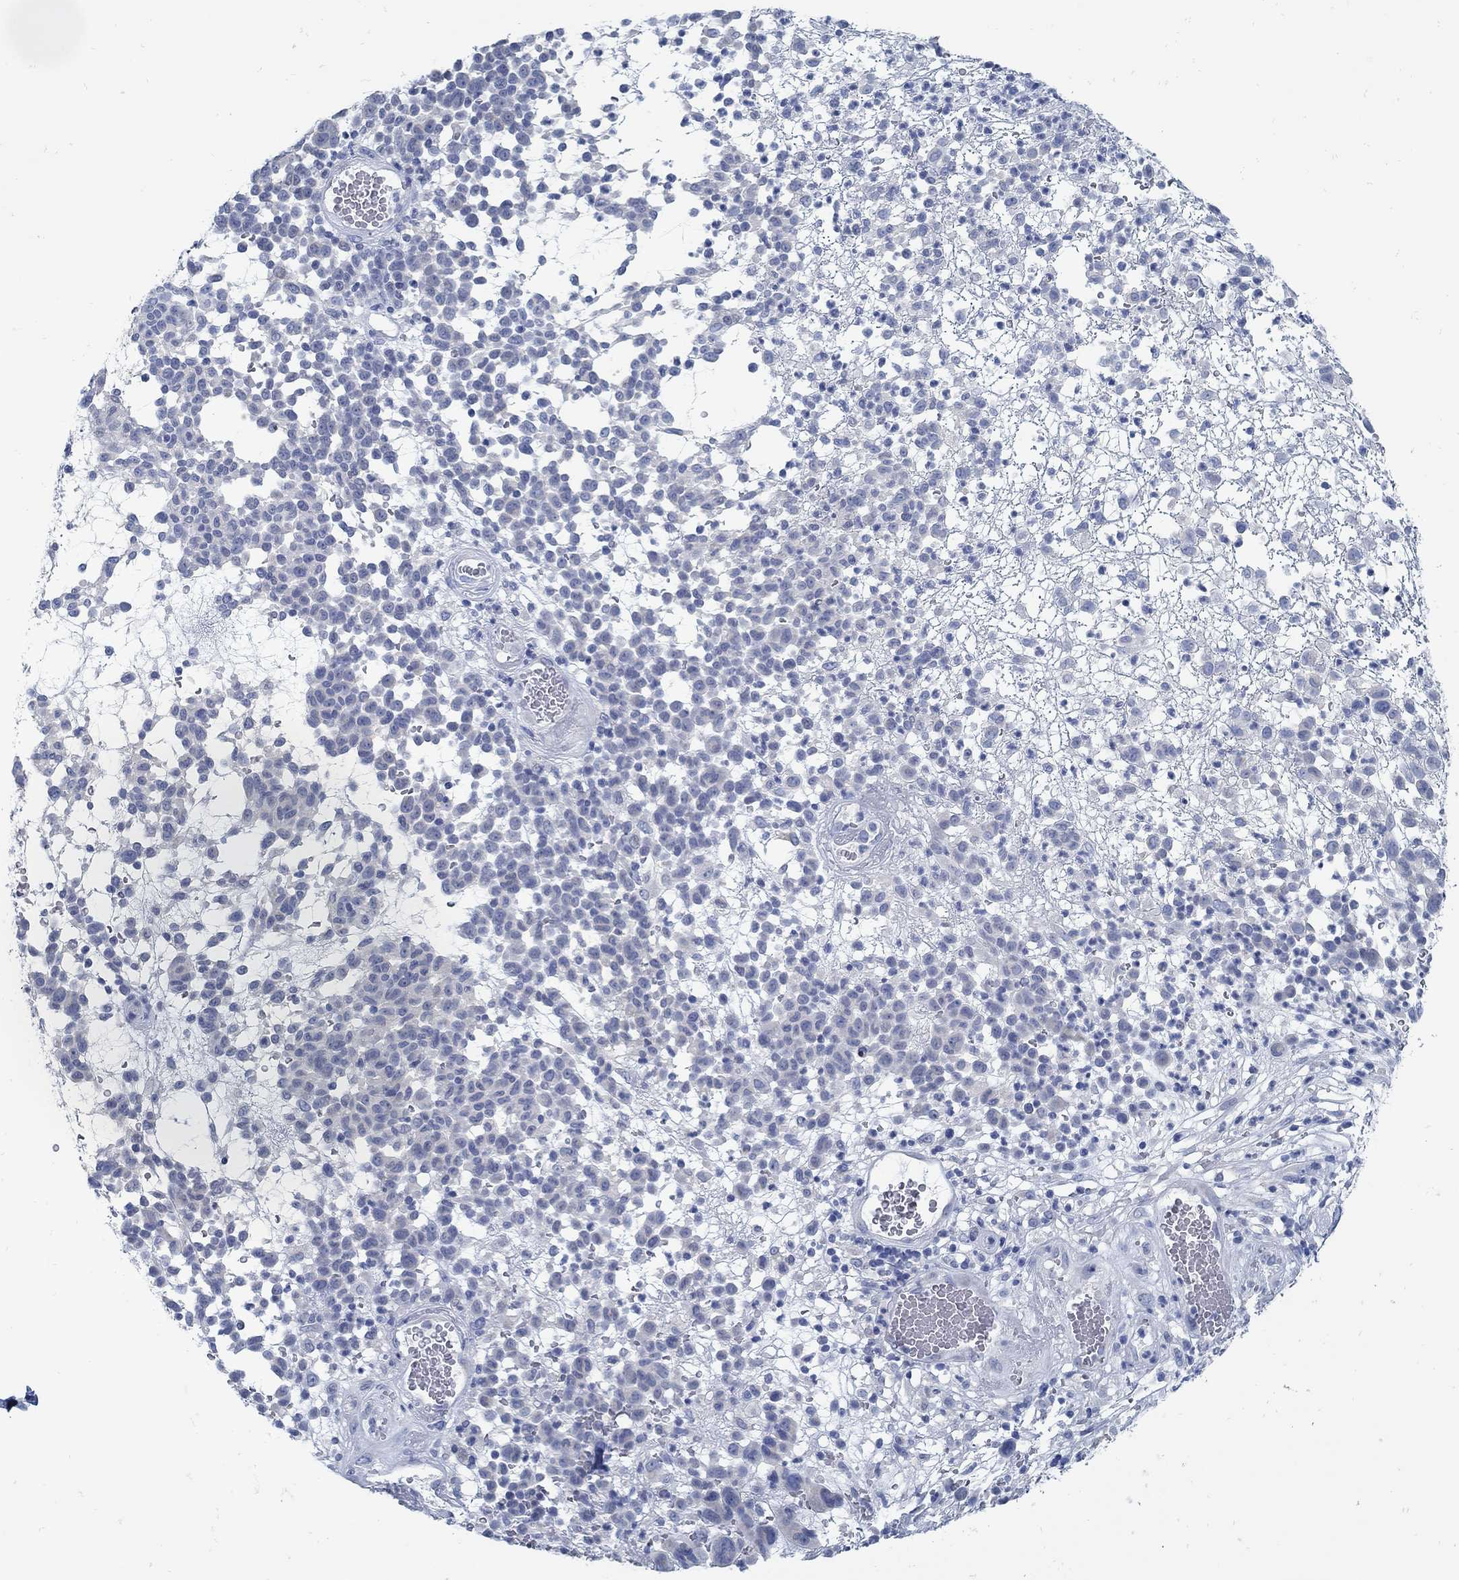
{"staining": {"intensity": "negative", "quantity": "none", "location": "none"}, "tissue": "melanoma", "cell_type": "Tumor cells", "image_type": "cancer", "snomed": [{"axis": "morphology", "description": "Malignant melanoma, NOS"}, {"axis": "topography", "description": "Skin"}], "caption": "There is no significant staining in tumor cells of malignant melanoma.", "gene": "ZFAND4", "patient": {"sex": "male", "age": 59}}